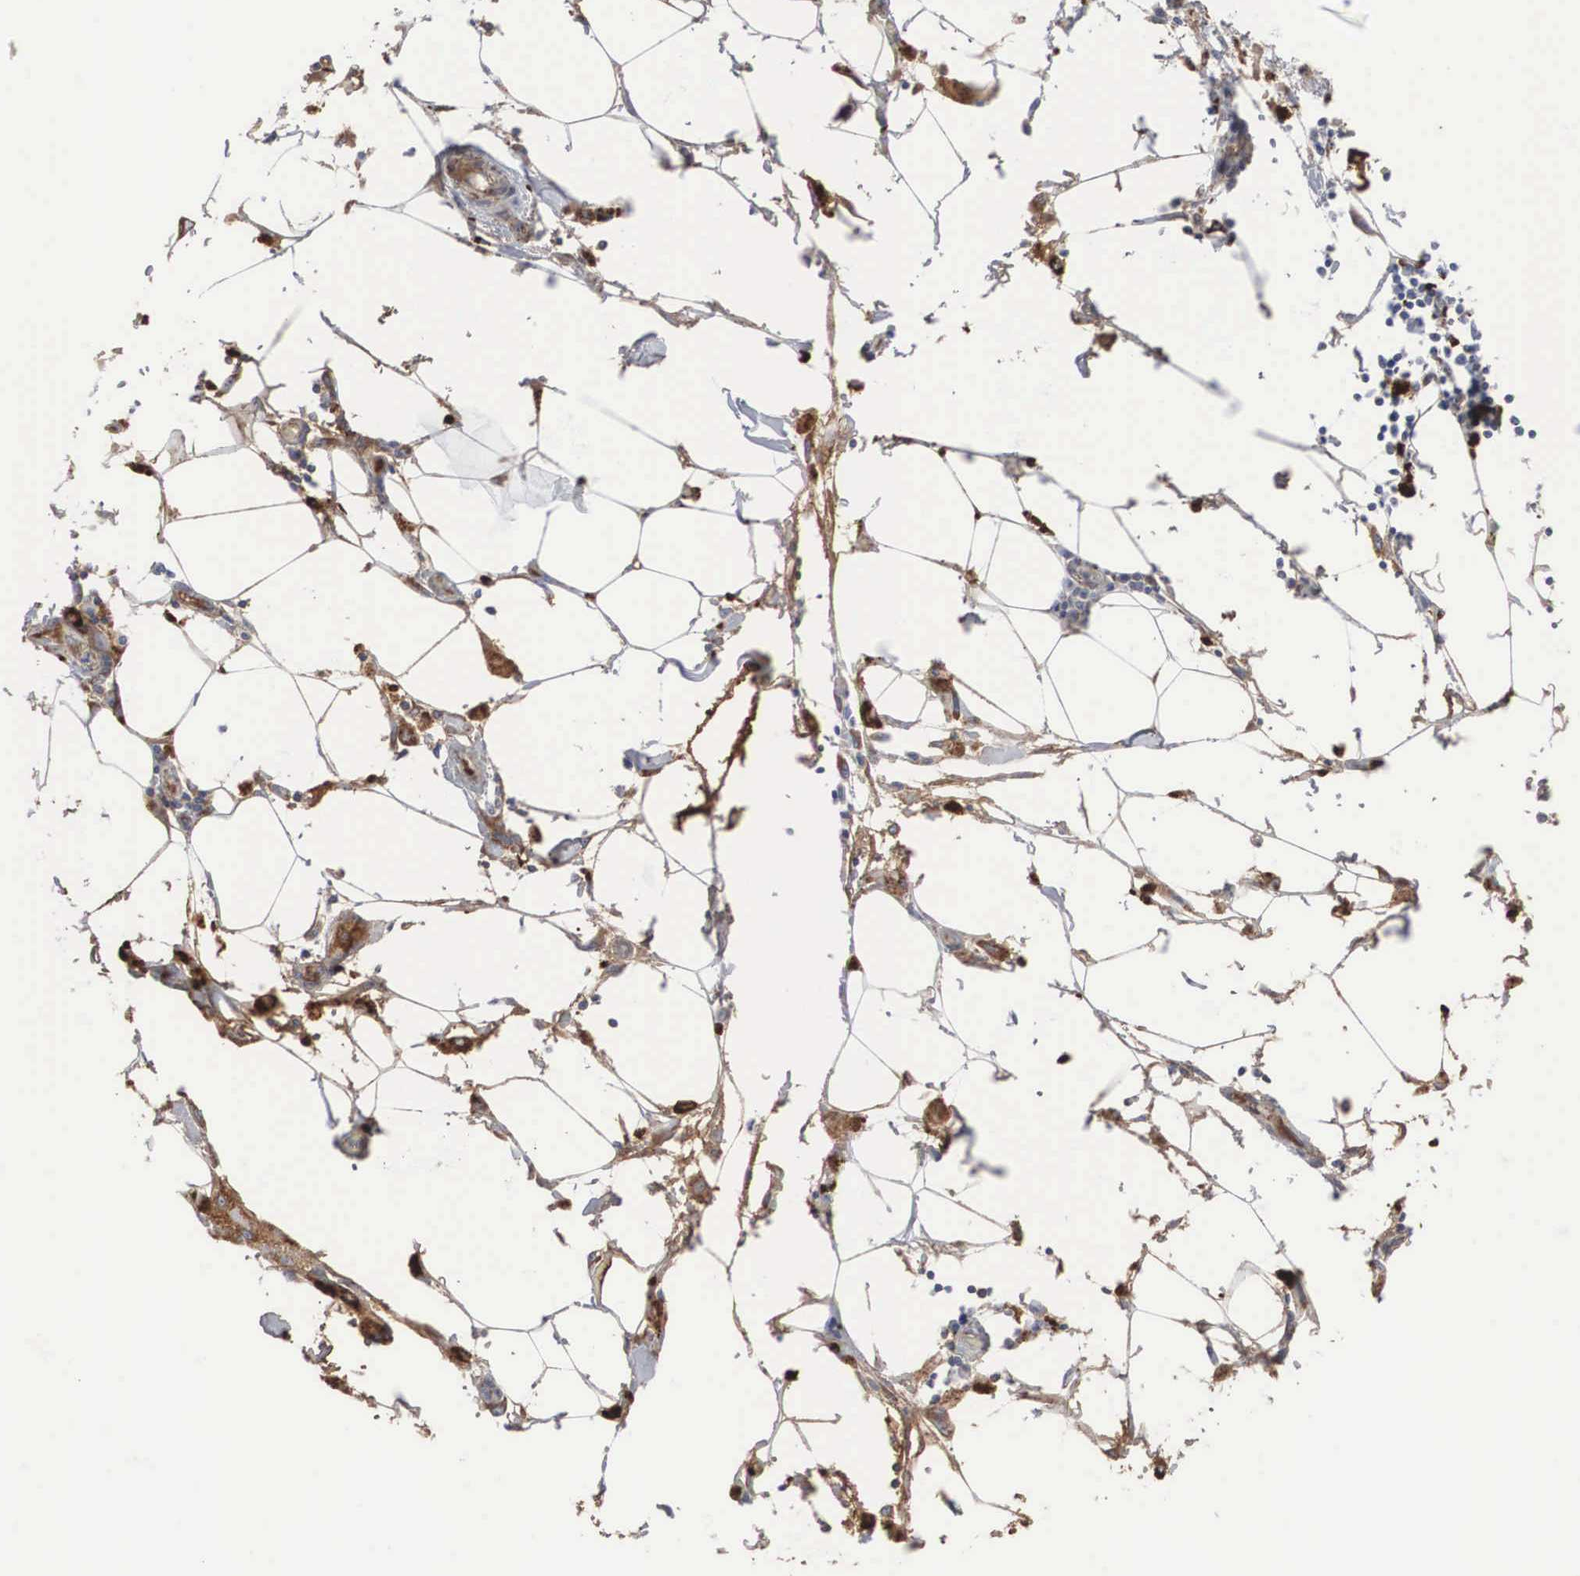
{"staining": {"intensity": "moderate", "quantity": ">75%", "location": "cytoplasmic/membranous"}, "tissue": "pancreatic cancer", "cell_type": "Tumor cells", "image_type": "cancer", "snomed": [{"axis": "morphology", "description": "Adenocarcinoma, NOS"}, {"axis": "topography", "description": "Pancreas"}], "caption": "The immunohistochemical stain highlights moderate cytoplasmic/membranous expression in tumor cells of pancreatic adenocarcinoma tissue.", "gene": "LGALS3BP", "patient": {"sex": "female", "age": 64}}